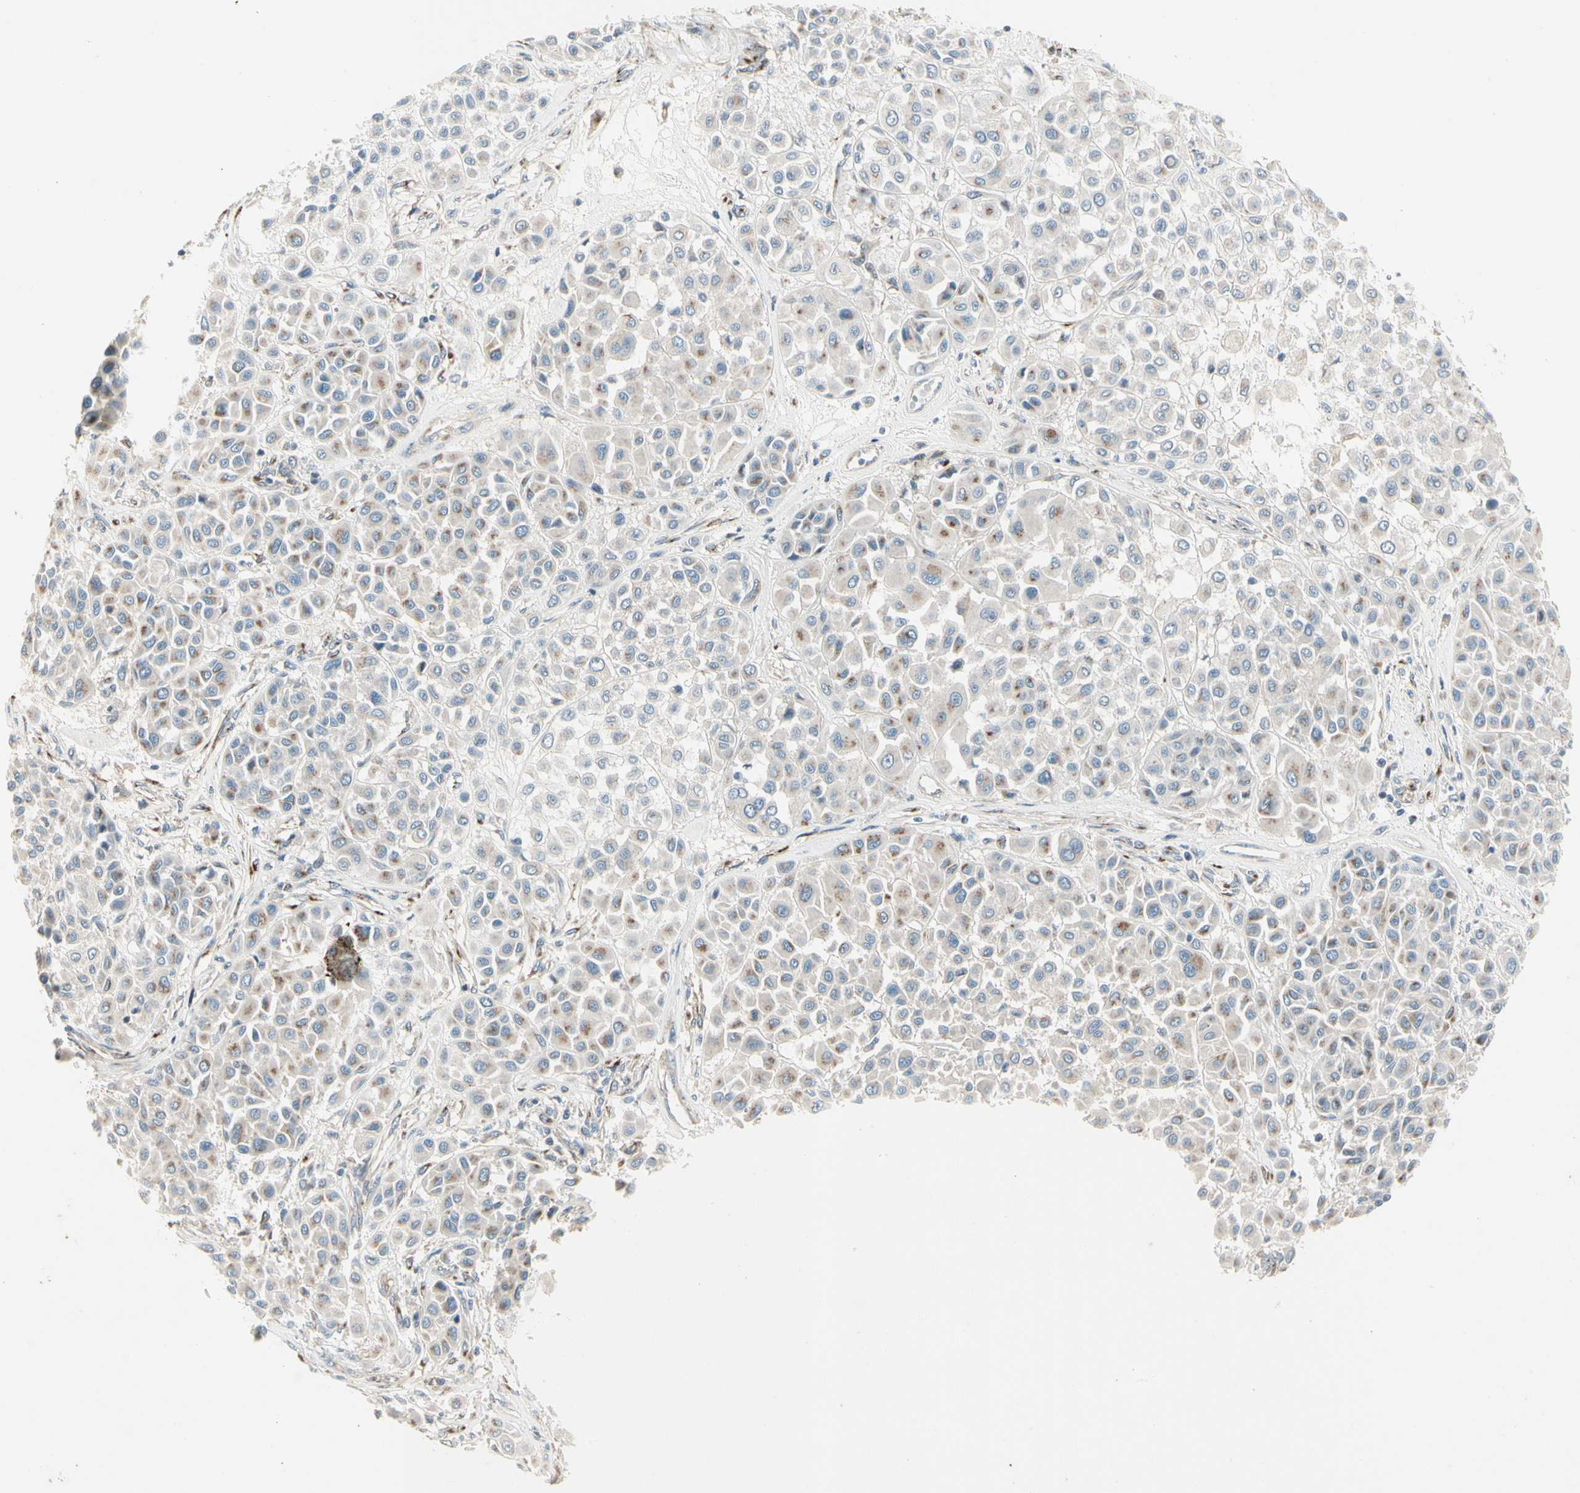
{"staining": {"intensity": "moderate", "quantity": "<25%", "location": "cytoplasmic/membranous"}, "tissue": "melanoma", "cell_type": "Tumor cells", "image_type": "cancer", "snomed": [{"axis": "morphology", "description": "Malignant melanoma, Metastatic site"}, {"axis": "topography", "description": "Soft tissue"}], "caption": "Immunohistochemistry of human melanoma displays low levels of moderate cytoplasmic/membranous expression in approximately <25% of tumor cells.", "gene": "ABCA3", "patient": {"sex": "male", "age": 41}}